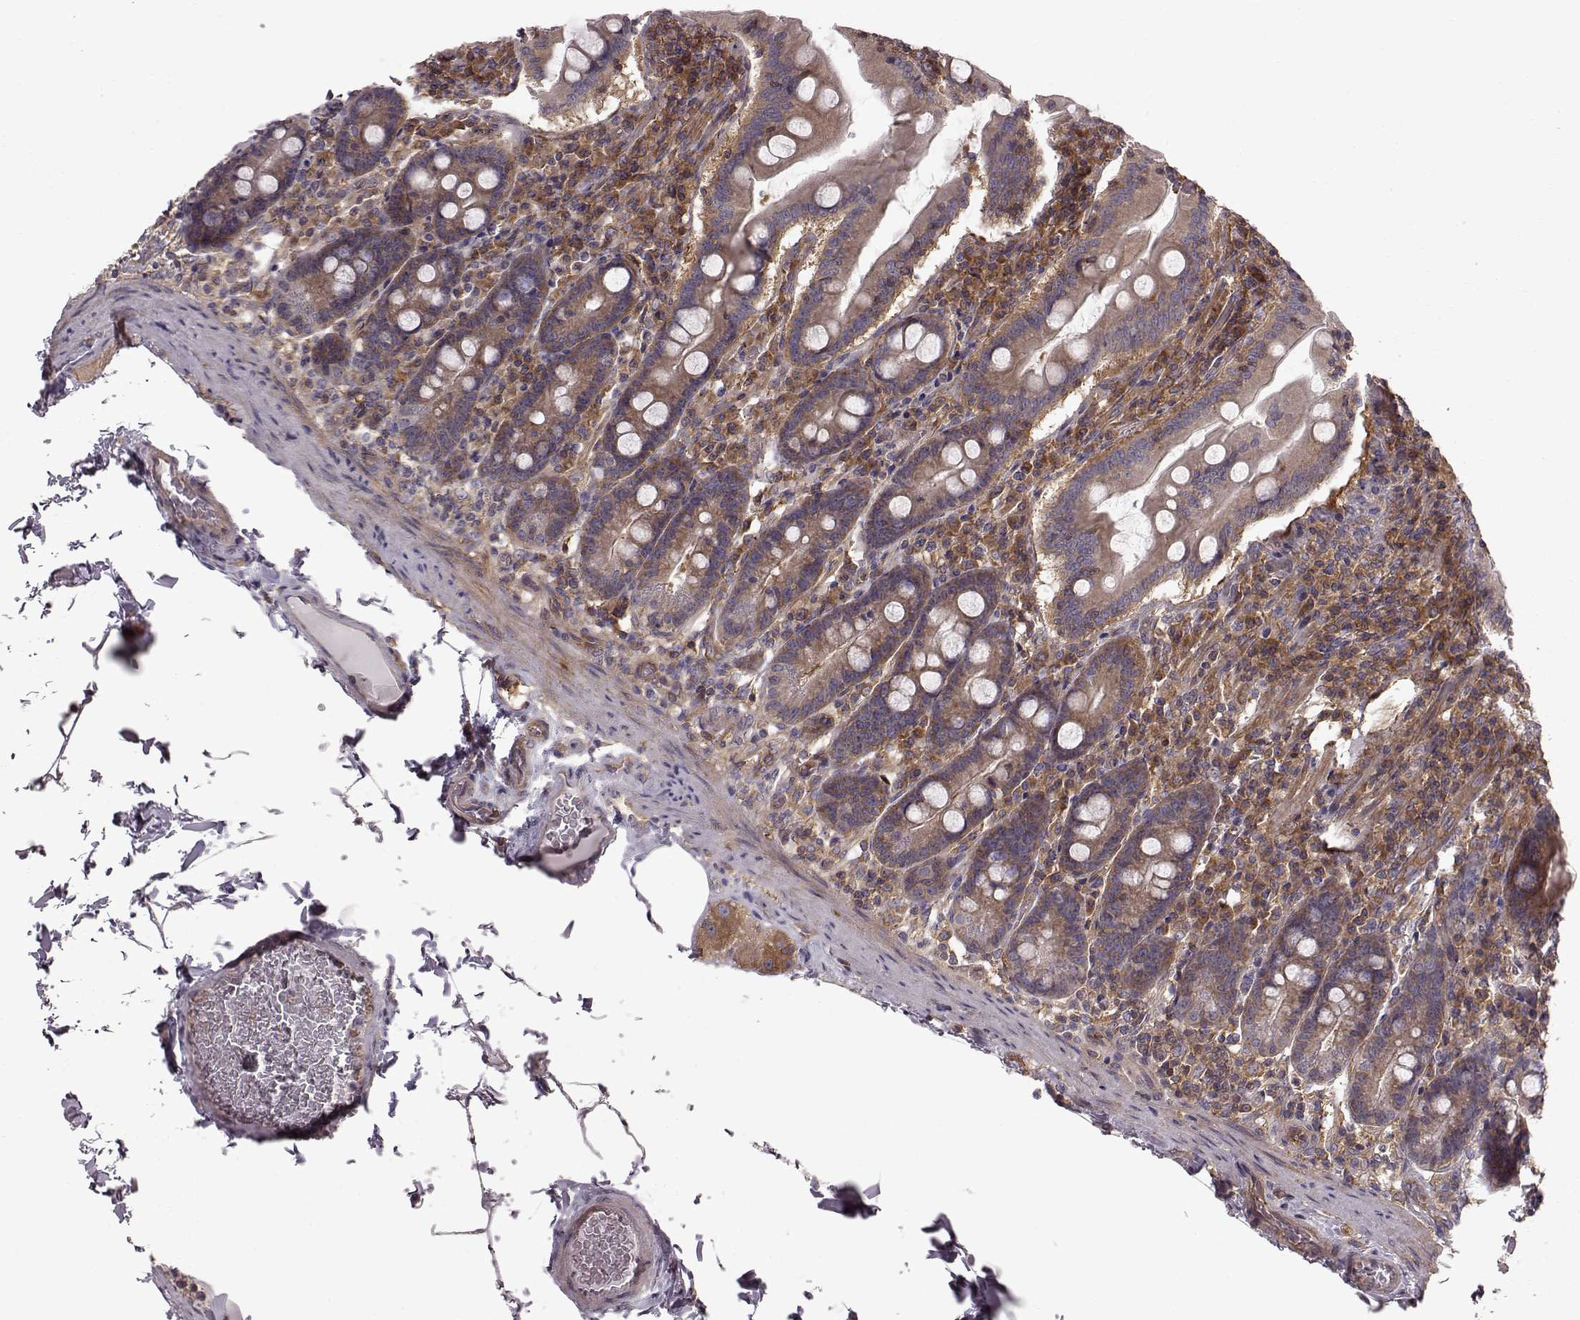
{"staining": {"intensity": "moderate", "quantity": "25%-75%", "location": "cytoplasmic/membranous"}, "tissue": "small intestine", "cell_type": "Glandular cells", "image_type": "normal", "snomed": [{"axis": "morphology", "description": "Normal tissue, NOS"}, {"axis": "topography", "description": "Small intestine"}], "caption": "High-magnification brightfield microscopy of benign small intestine stained with DAB (brown) and counterstained with hematoxylin (blue). glandular cells exhibit moderate cytoplasmic/membranous expression is appreciated in about25%-75% of cells. Using DAB (3,3'-diaminobenzidine) (brown) and hematoxylin (blue) stains, captured at high magnification using brightfield microscopy.", "gene": "RABGAP1", "patient": {"sex": "male", "age": 37}}